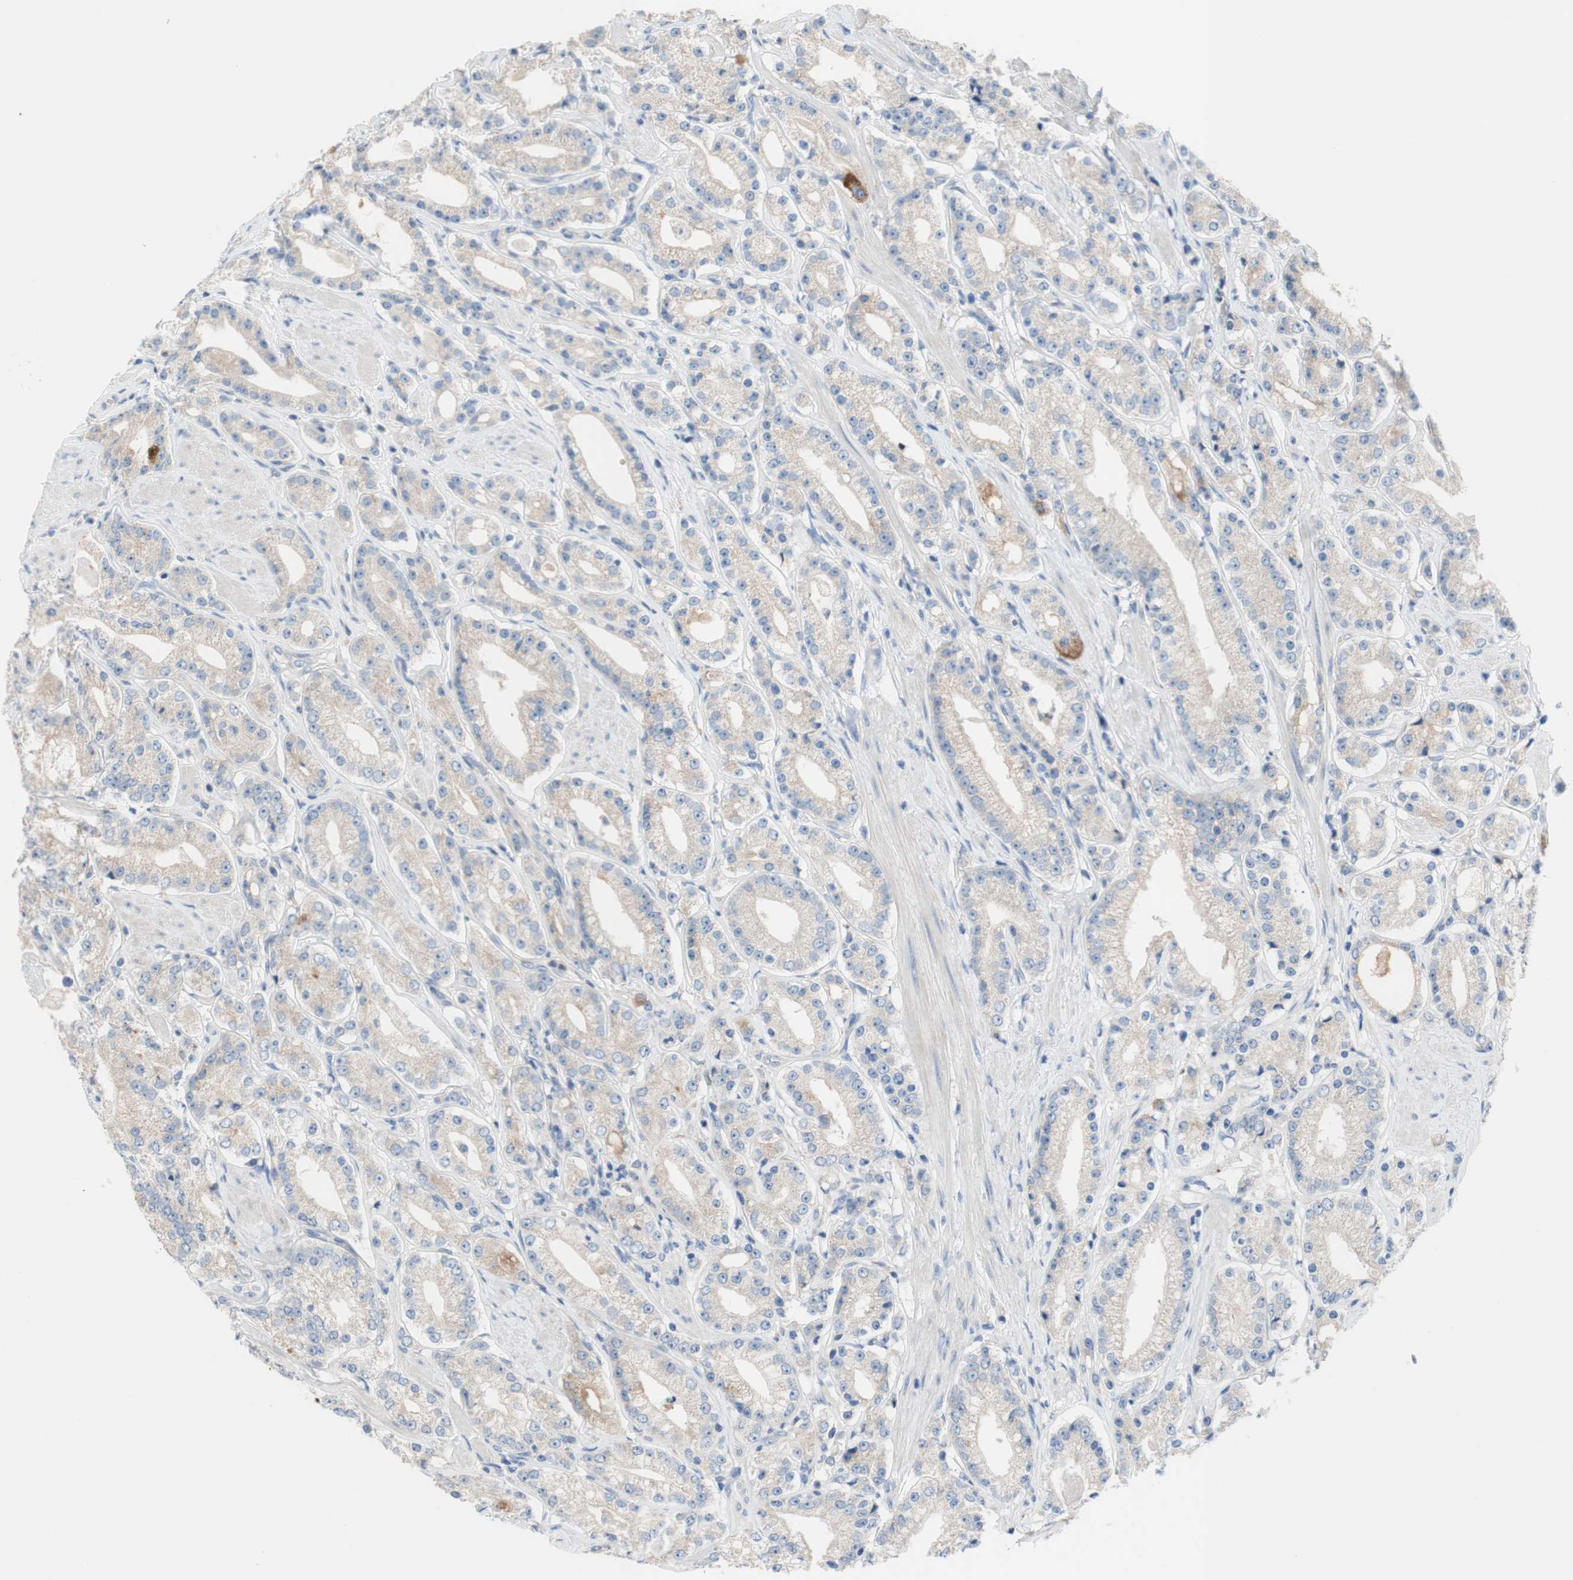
{"staining": {"intensity": "weak", "quantity": ">75%", "location": "cytoplasmic/membranous"}, "tissue": "prostate cancer", "cell_type": "Tumor cells", "image_type": "cancer", "snomed": [{"axis": "morphology", "description": "Adenocarcinoma, Low grade"}, {"axis": "topography", "description": "Prostate"}], "caption": "A micrograph of prostate cancer (adenocarcinoma (low-grade)) stained for a protein demonstrates weak cytoplasmic/membranous brown staining in tumor cells.", "gene": "F3", "patient": {"sex": "male", "age": 63}}